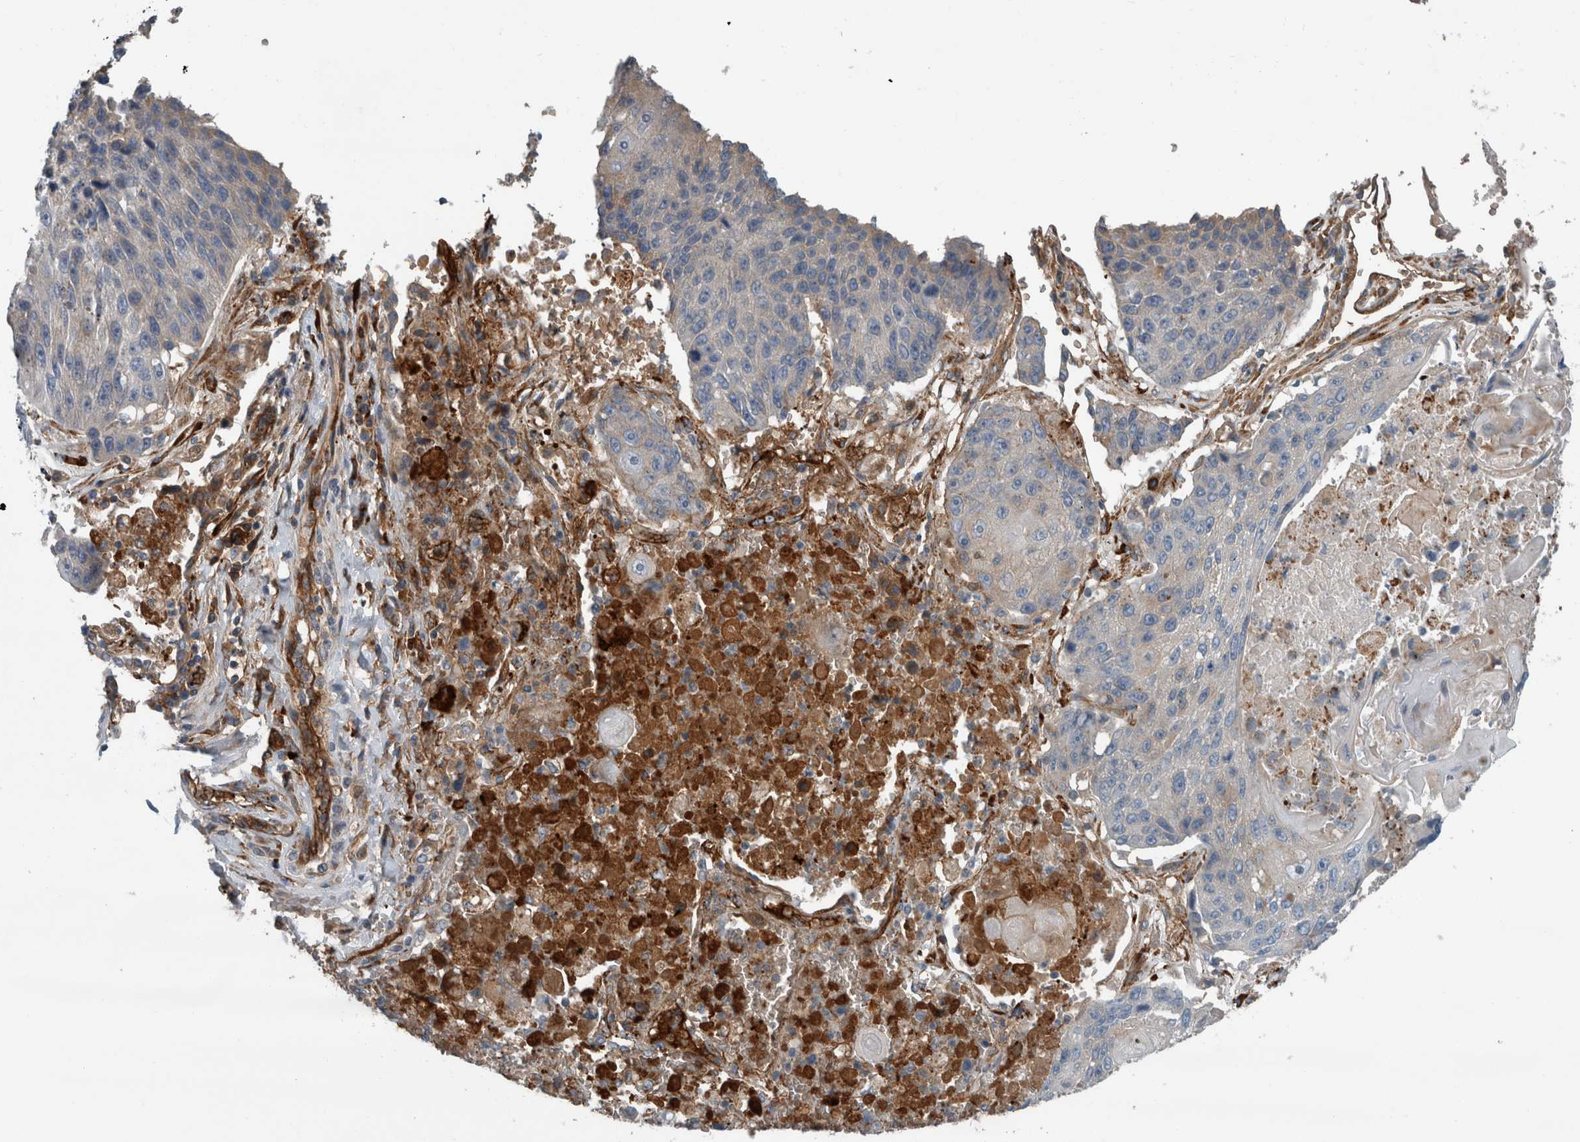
{"staining": {"intensity": "negative", "quantity": "none", "location": "none"}, "tissue": "lung cancer", "cell_type": "Tumor cells", "image_type": "cancer", "snomed": [{"axis": "morphology", "description": "Squamous cell carcinoma, NOS"}, {"axis": "topography", "description": "Lung"}], "caption": "A histopathology image of squamous cell carcinoma (lung) stained for a protein displays no brown staining in tumor cells.", "gene": "GLT8D2", "patient": {"sex": "male", "age": 61}}